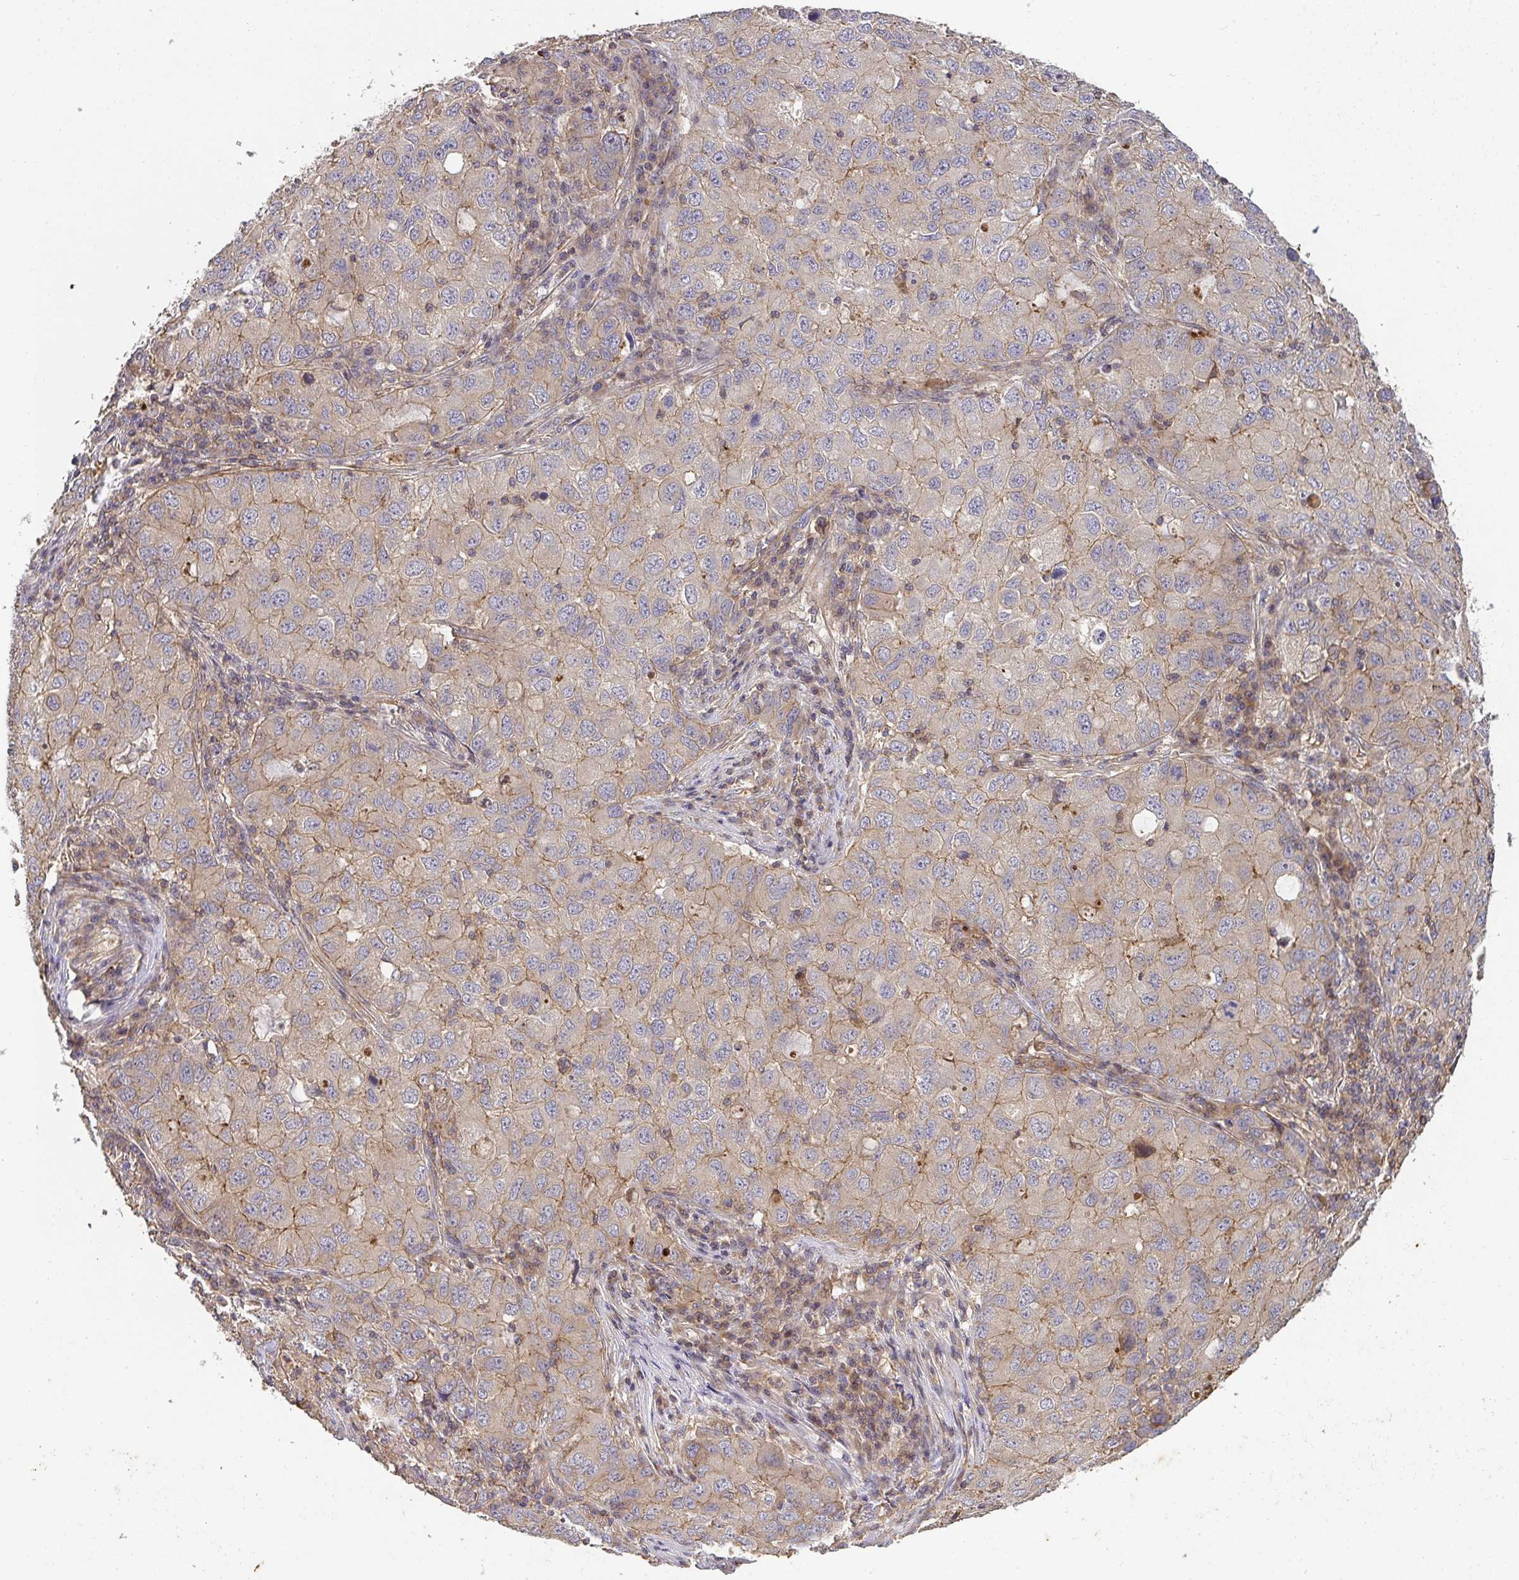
{"staining": {"intensity": "moderate", "quantity": ">75%", "location": "cytoplasmic/membranous"}, "tissue": "lung cancer", "cell_type": "Tumor cells", "image_type": "cancer", "snomed": [{"axis": "morphology", "description": "Normal morphology"}, {"axis": "morphology", "description": "Adenocarcinoma, NOS"}, {"axis": "topography", "description": "Lymph node"}, {"axis": "topography", "description": "Lung"}], "caption": "Moderate cytoplasmic/membranous positivity for a protein is present in approximately >75% of tumor cells of adenocarcinoma (lung) using immunohistochemistry (IHC).", "gene": "TNMD", "patient": {"sex": "female", "age": 51}}